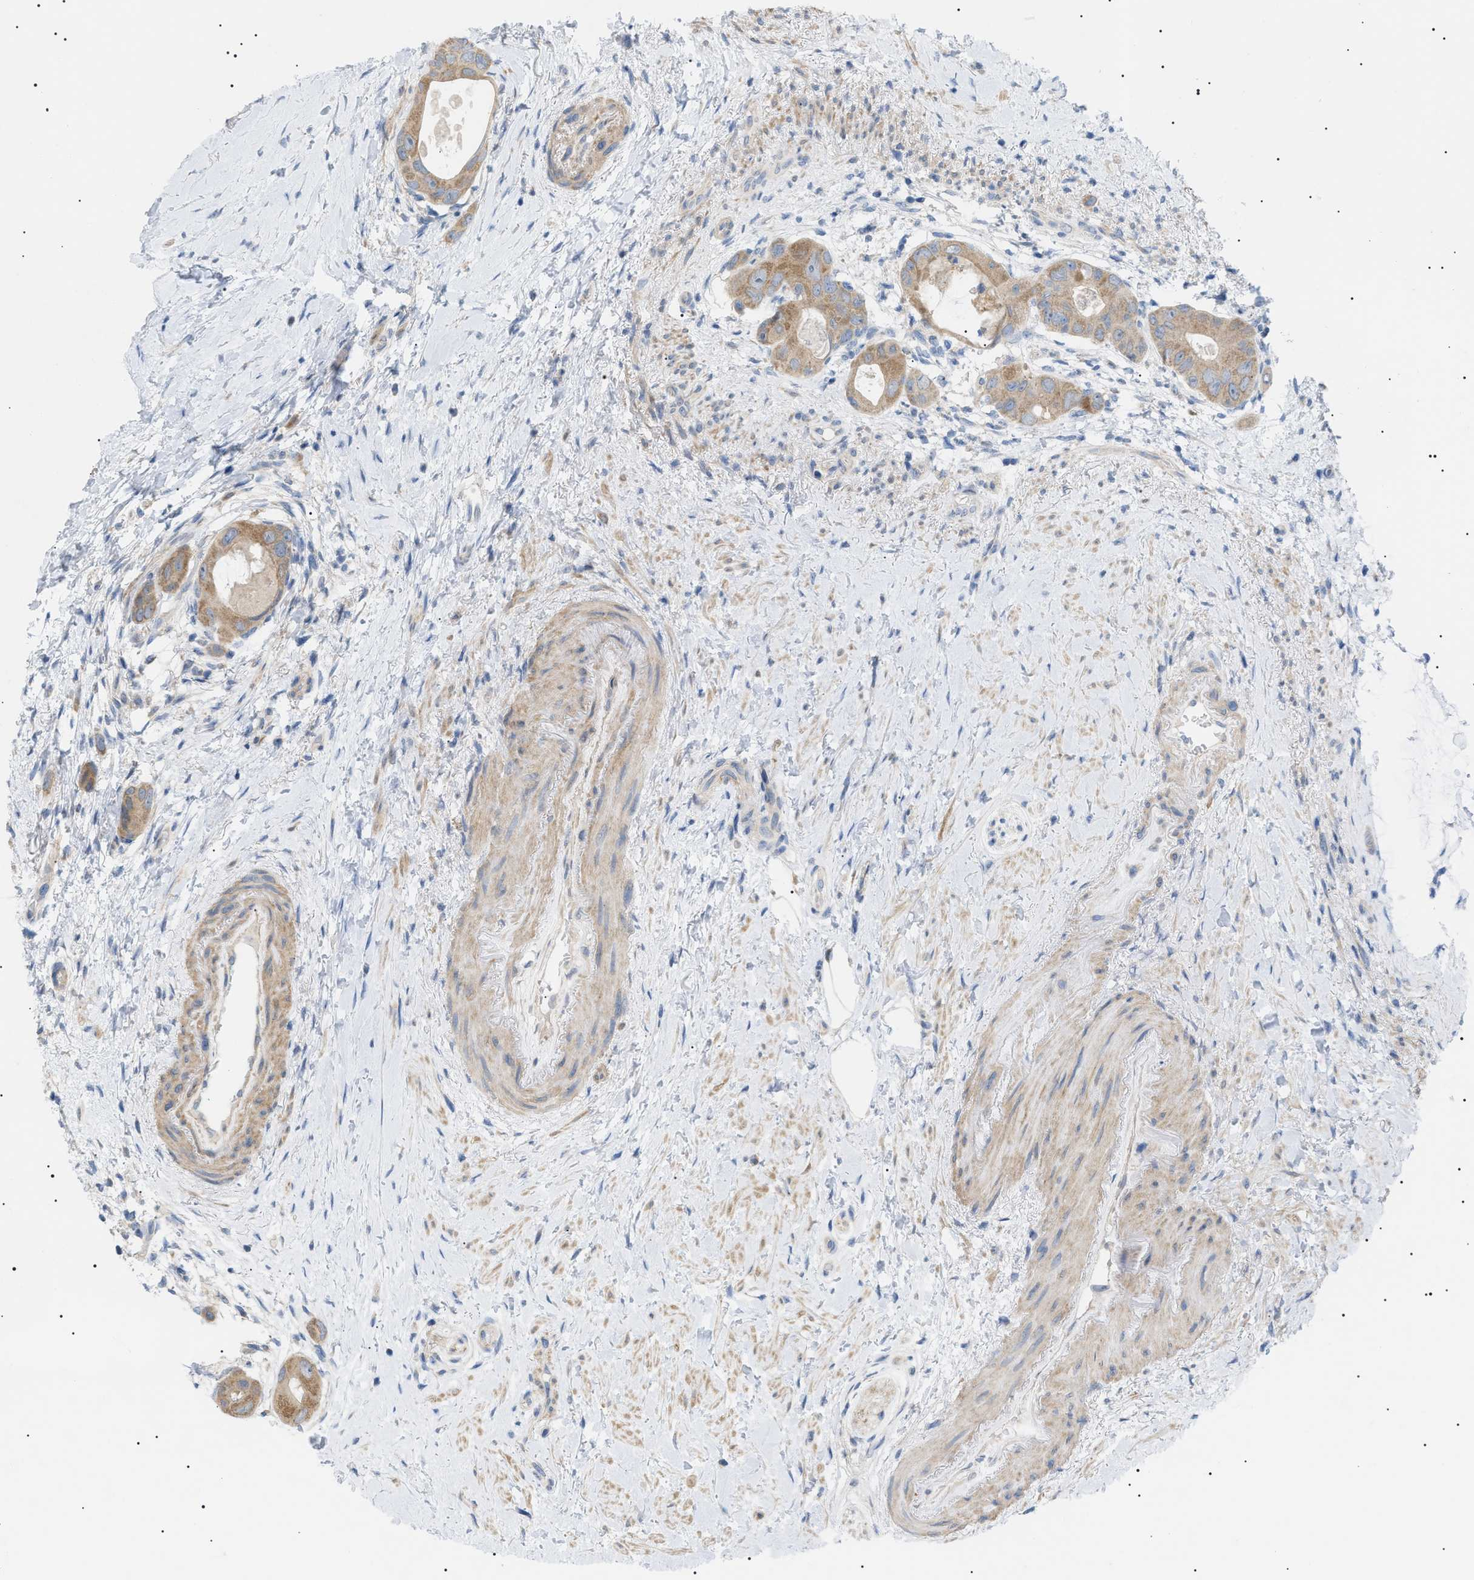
{"staining": {"intensity": "moderate", "quantity": ">75%", "location": "cytoplasmic/membranous"}, "tissue": "colorectal cancer", "cell_type": "Tumor cells", "image_type": "cancer", "snomed": [{"axis": "morphology", "description": "Adenocarcinoma, NOS"}, {"axis": "topography", "description": "Rectum"}], "caption": "Immunohistochemistry (IHC) staining of colorectal cancer, which displays medium levels of moderate cytoplasmic/membranous staining in about >75% of tumor cells indicating moderate cytoplasmic/membranous protein staining. The staining was performed using DAB (3,3'-diaminobenzidine) (brown) for protein detection and nuclei were counterstained in hematoxylin (blue).", "gene": "IRS2", "patient": {"sex": "male", "age": 51}}